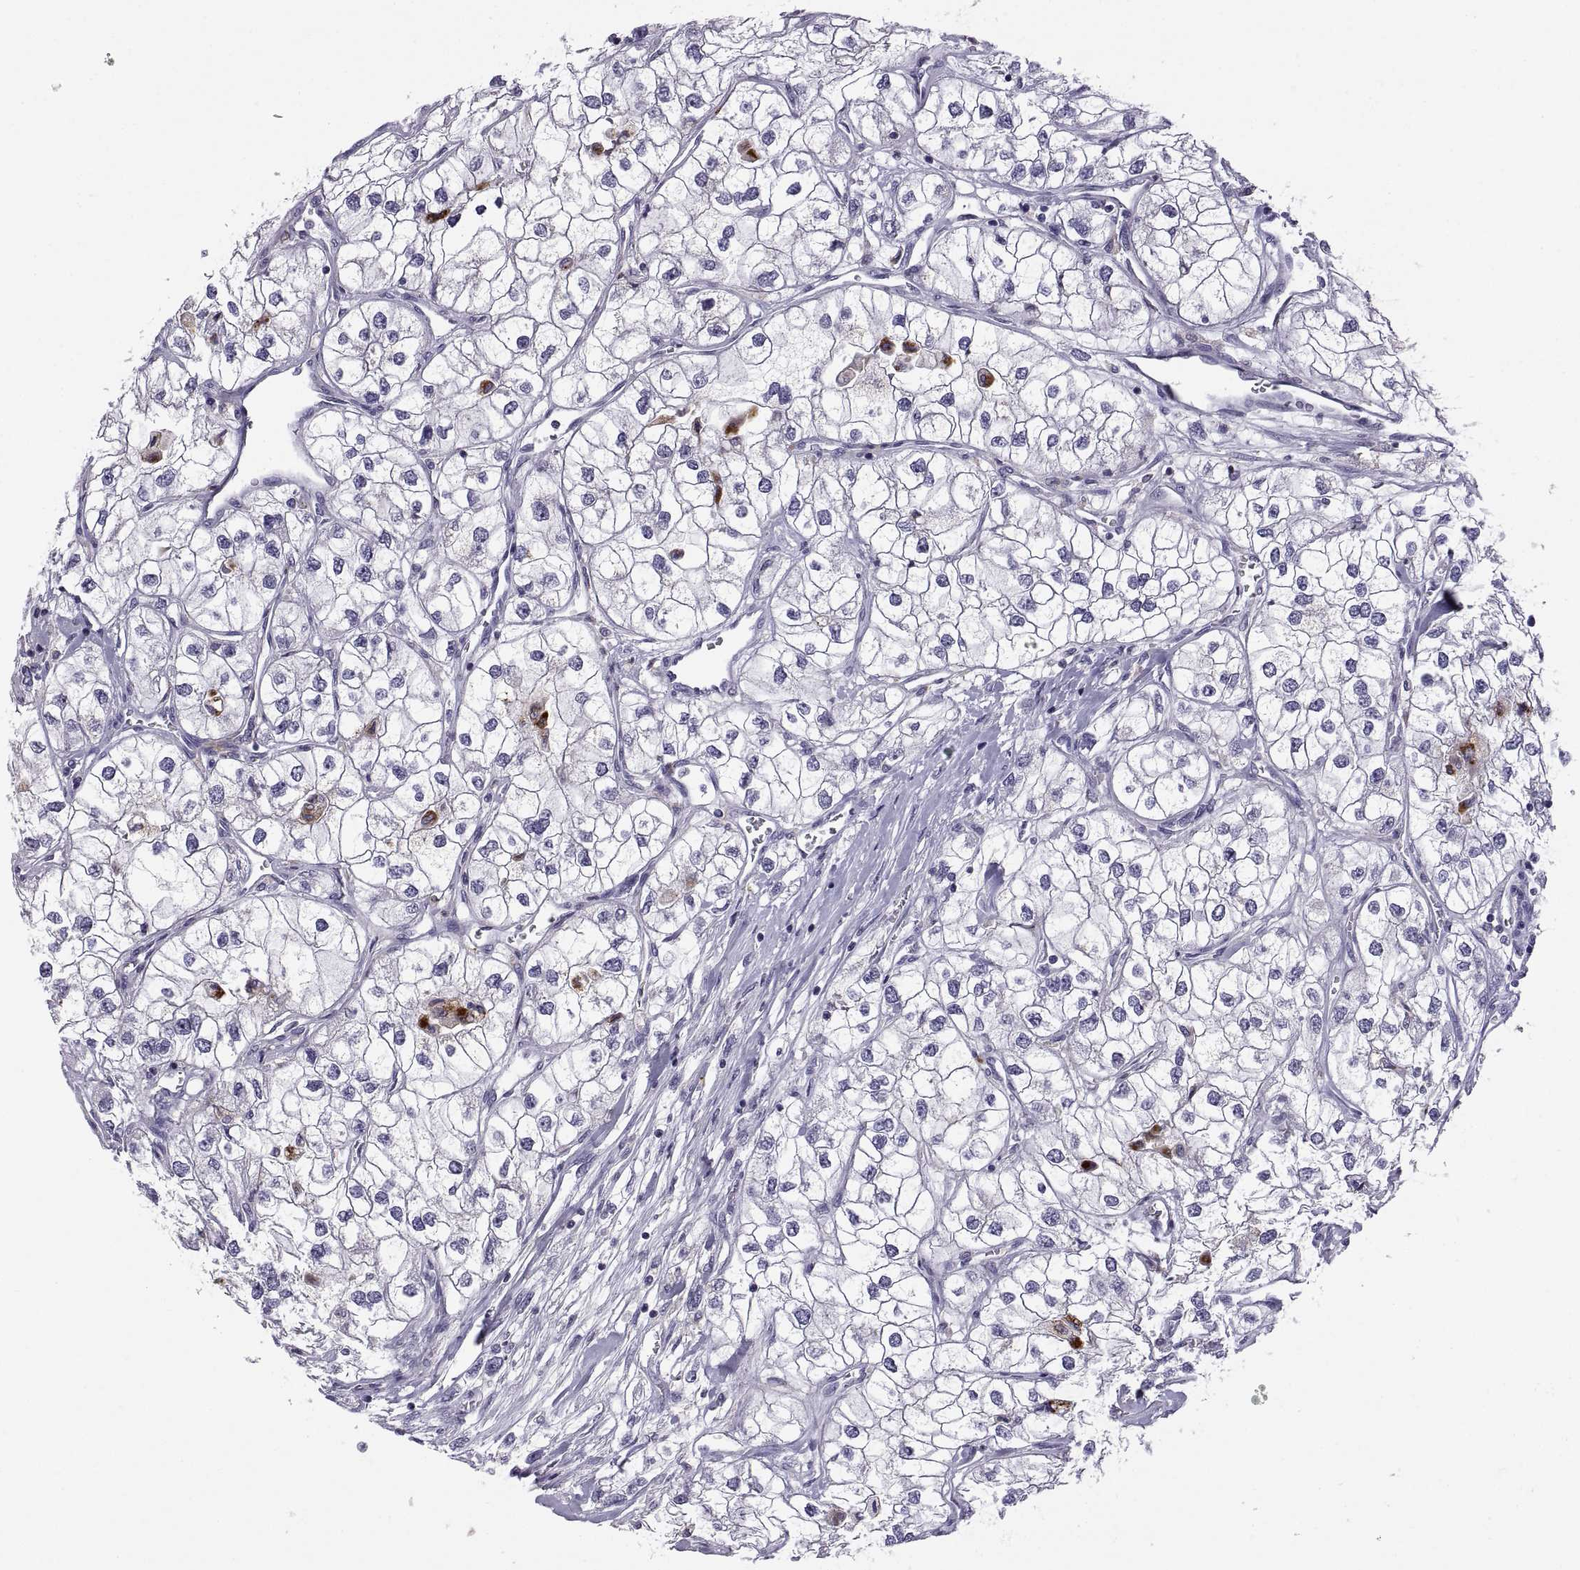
{"staining": {"intensity": "negative", "quantity": "none", "location": "none"}, "tissue": "renal cancer", "cell_type": "Tumor cells", "image_type": "cancer", "snomed": [{"axis": "morphology", "description": "Adenocarcinoma, NOS"}, {"axis": "topography", "description": "Kidney"}], "caption": "Renal cancer was stained to show a protein in brown. There is no significant staining in tumor cells. (DAB (3,3'-diaminobenzidine) immunohistochemistry, high magnification).", "gene": "RGS19", "patient": {"sex": "male", "age": 59}}